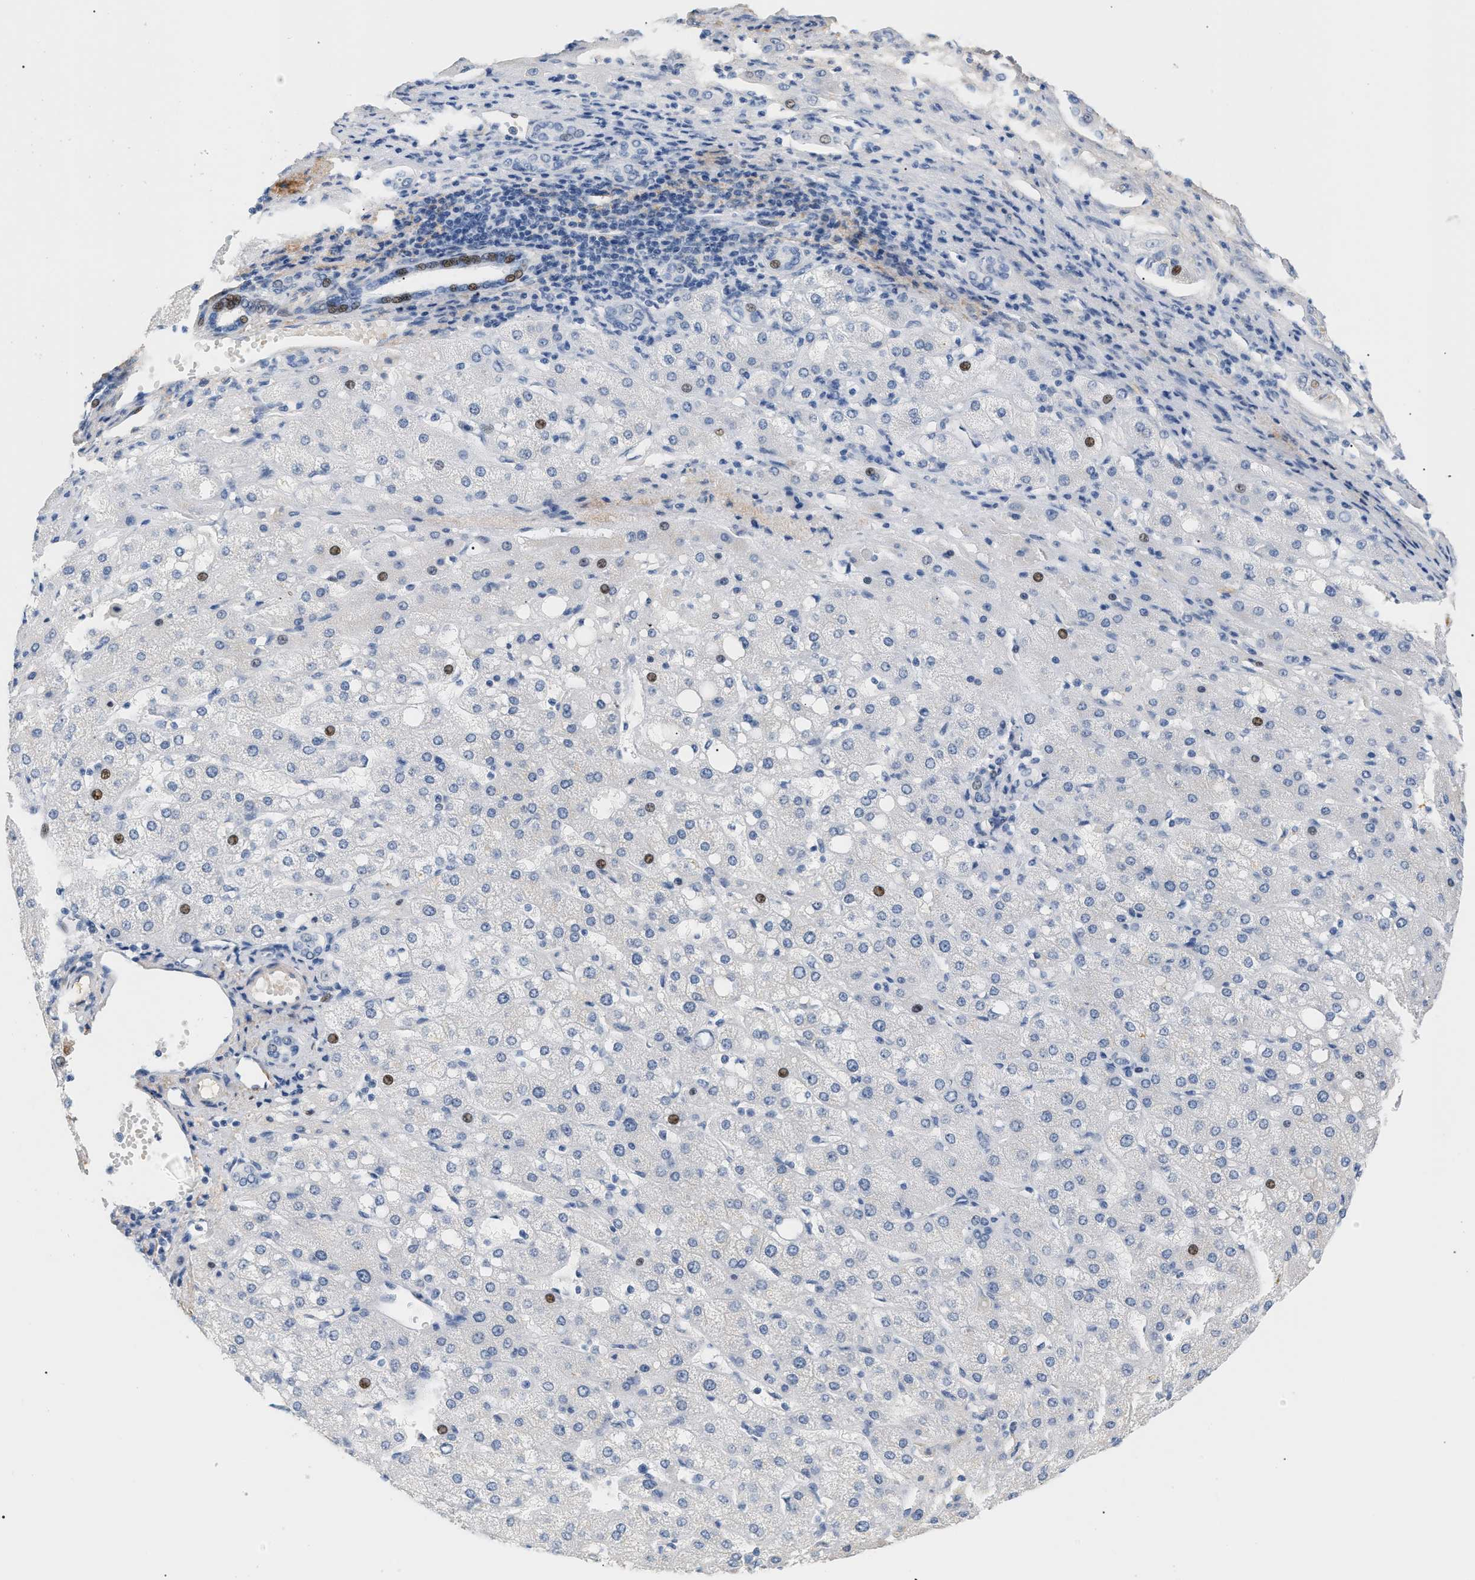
{"staining": {"intensity": "moderate", "quantity": "<25%", "location": "nuclear"}, "tissue": "liver cancer", "cell_type": "Tumor cells", "image_type": "cancer", "snomed": [{"axis": "morphology", "description": "Carcinoma, Hepatocellular, NOS"}, {"axis": "topography", "description": "Liver"}], "caption": "IHC (DAB (3,3'-diaminobenzidine)) staining of human liver cancer (hepatocellular carcinoma) demonstrates moderate nuclear protein expression in about <25% of tumor cells.", "gene": "CFH", "patient": {"sex": "male", "age": 80}}